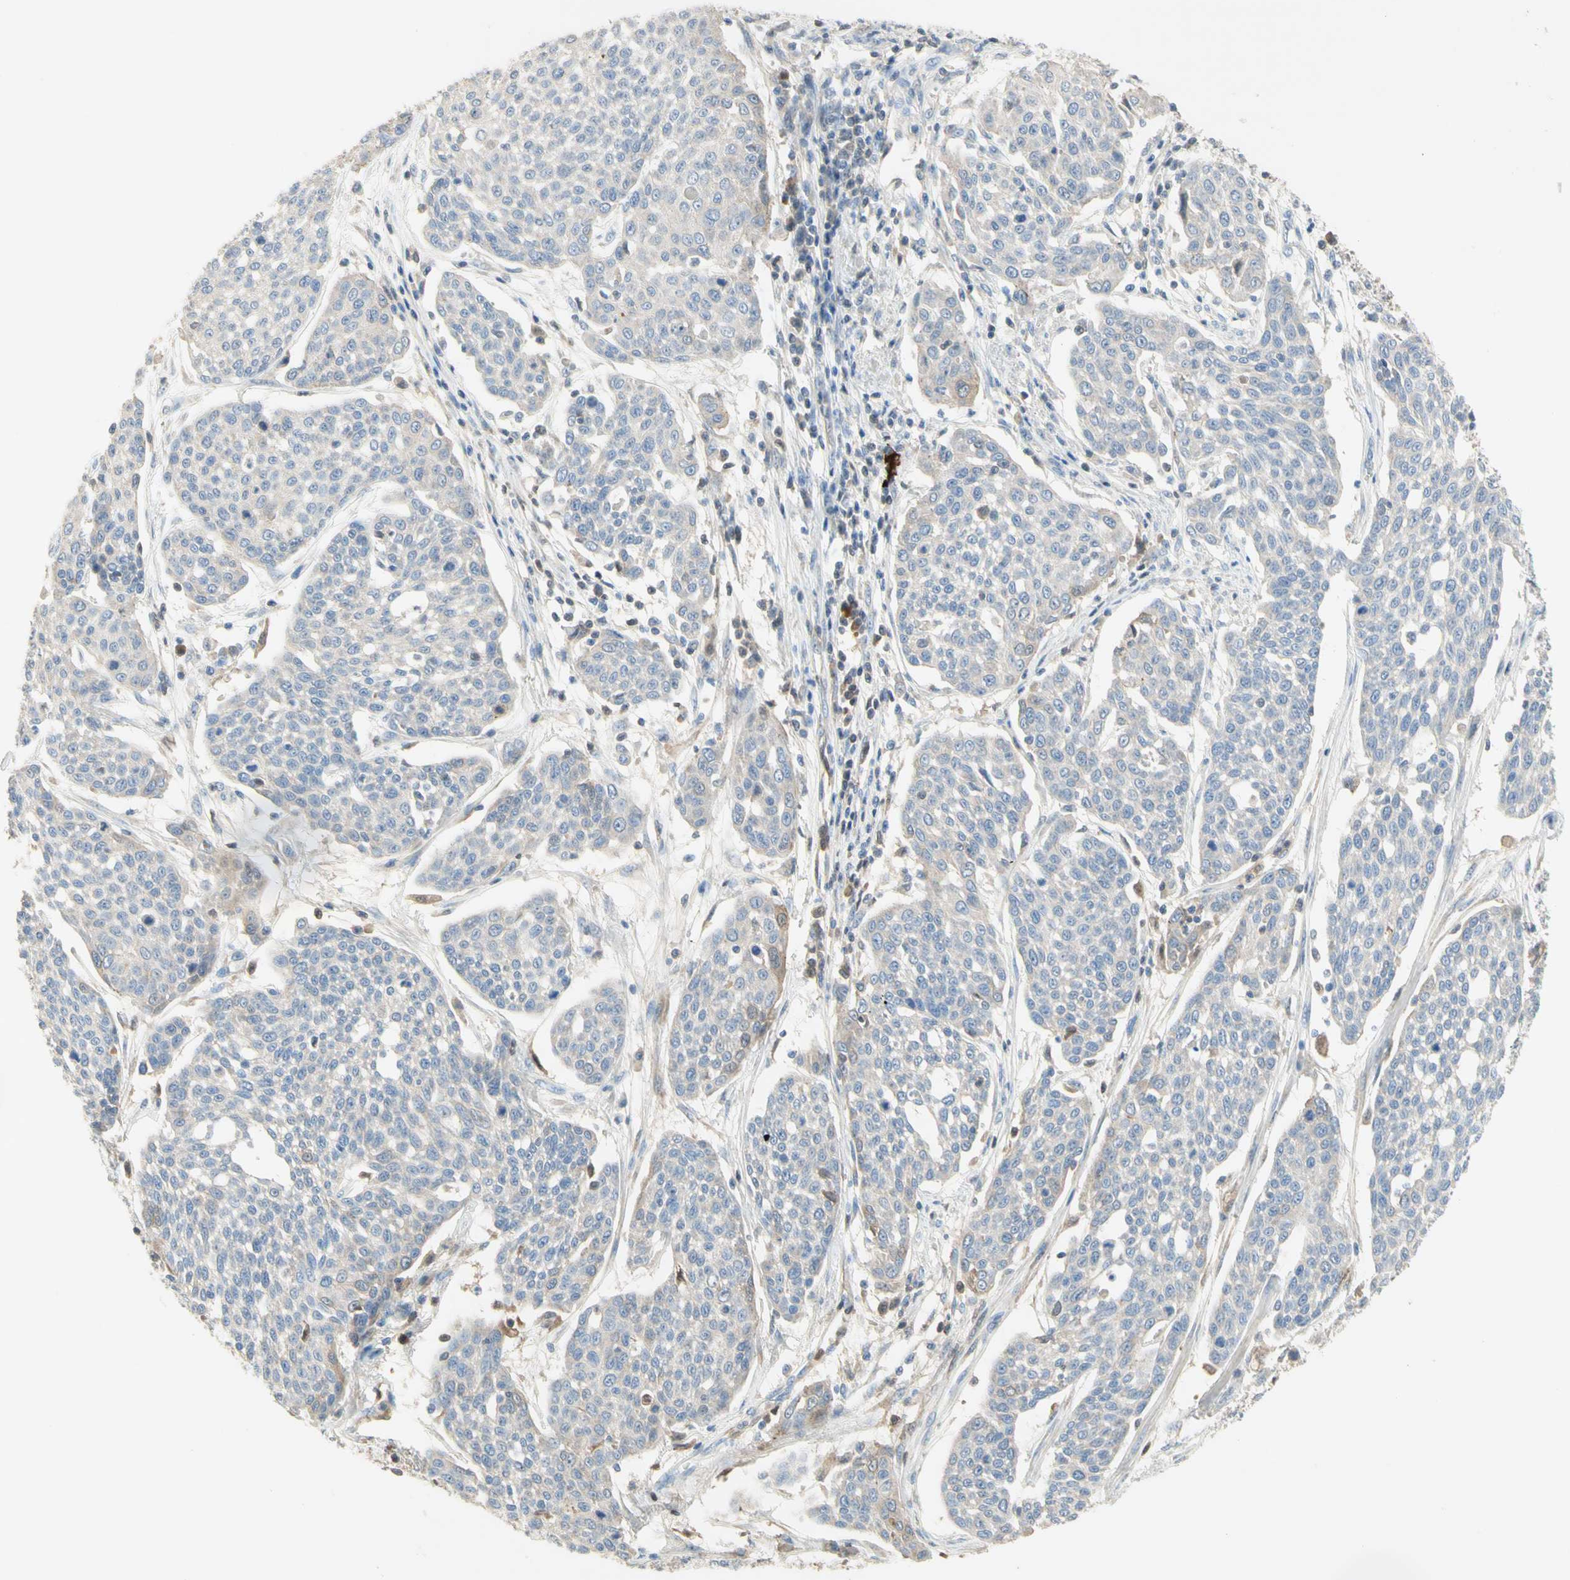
{"staining": {"intensity": "moderate", "quantity": "<25%", "location": "cytoplasmic/membranous"}, "tissue": "cervical cancer", "cell_type": "Tumor cells", "image_type": "cancer", "snomed": [{"axis": "morphology", "description": "Squamous cell carcinoma, NOS"}, {"axis": "topography", "description": "Cervix"}], "caption": "Tumor cells display low levels of moderate cytoplasmic/membranous positivity in about <25% of cells in human squamous cell carcinoma (cervical).", "gene": "NECTIN4", "patient": {"sex": "female", "age": 34}}